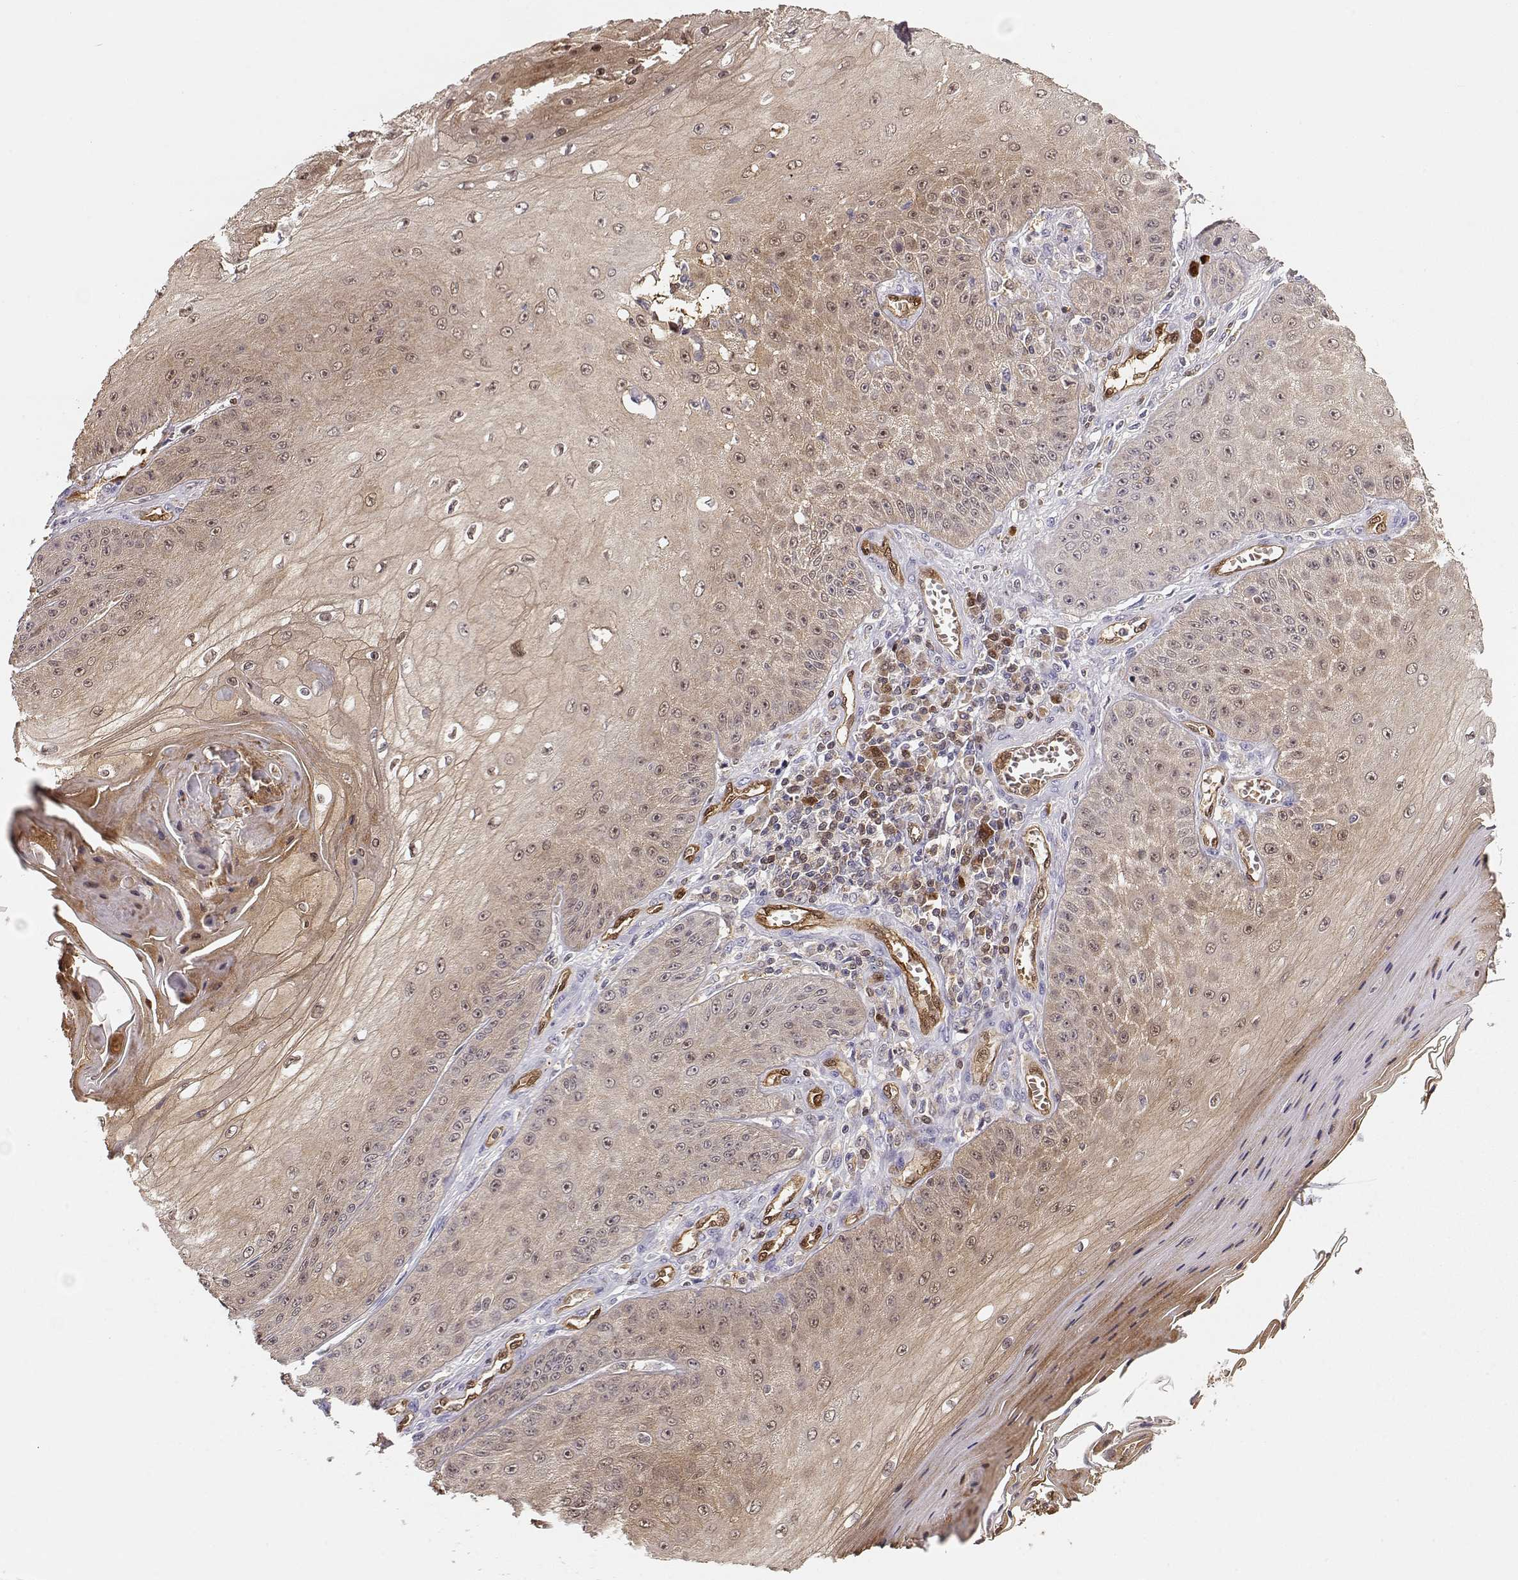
{"staining": {"intensity": "weak", "quantity": ">75%", "location": "cytoplasmic/membranous"}, "tissue": "skin cancer", "cell_type": "Tumor cells", "image_type": "cancer", "snomed": [{"axis": "morphology", "description": "Squamous cell carcinoma, NOS"}, {"axis": "topography", "description": "Skin"}], "caption": "Approximately >75% of tumor cells in human skin cancer (squamous cell carcinoma) show weak cytoplasmic/membranous protein expression as visualized by brown immunohistochemical staining.", "gene": "PNP", "patient": {"sex": "male", "age": 70}}